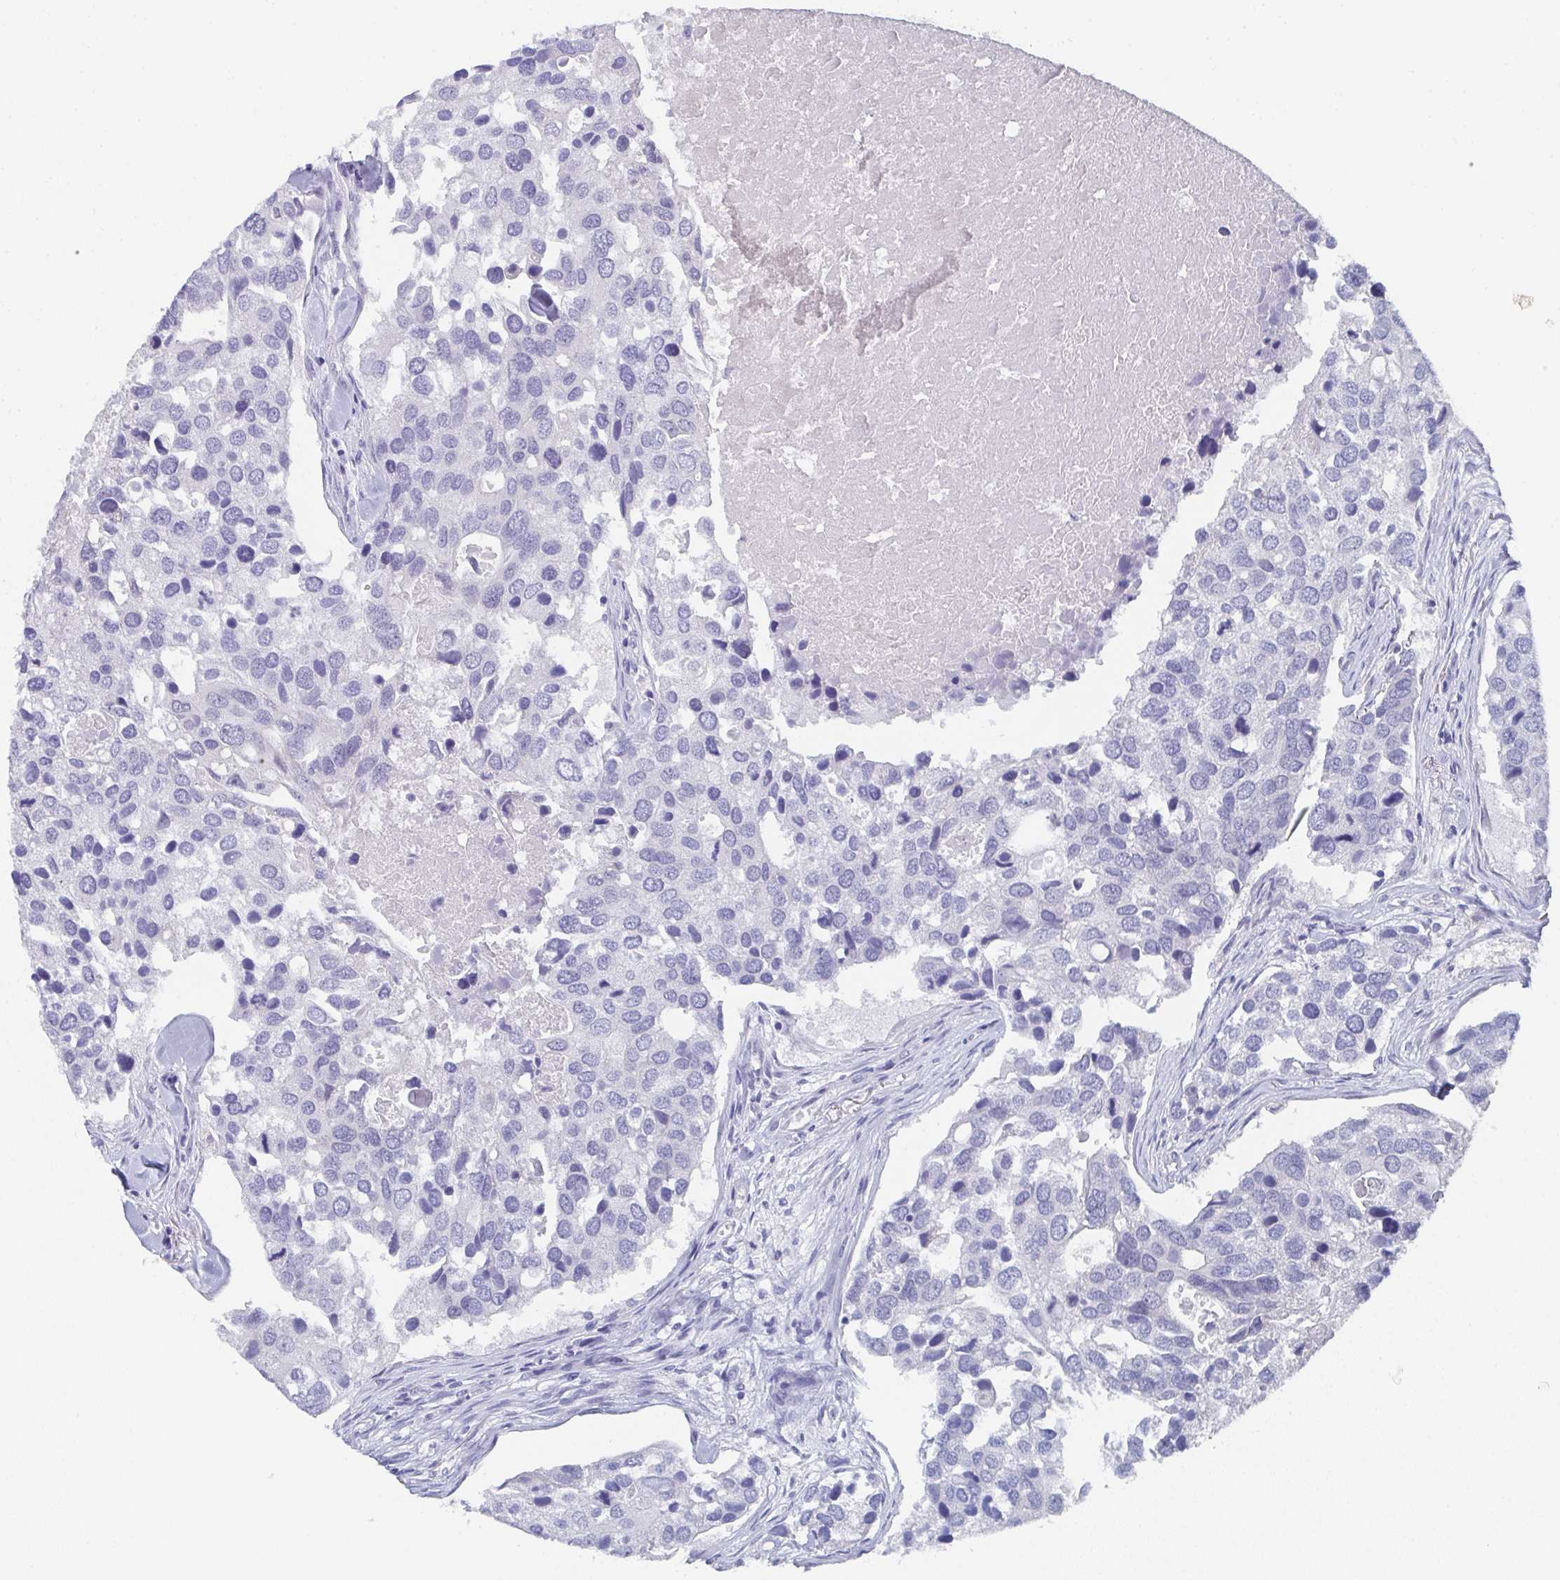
{"staining": {"intensity": "negative", "quantity": "none", "location": "none"}, "tissue": "breast cancer", "cell_type": "Tumor cells", "image_type": "cancer", "snomed": [{"axis": "morphology", "description": "Duct carcinoma"}, {"axis": "topography", "description": "Breast"}], "caption": "IHC histopathology image of neoplastic tissue: intraductal carcinoma (breast) stained with DAB (3,3'-diaminobenzidine) reveals no significant protein staining in tumor cells.", "gene": "DYDC2", "patient": {"sex": "female", "age": 83}}